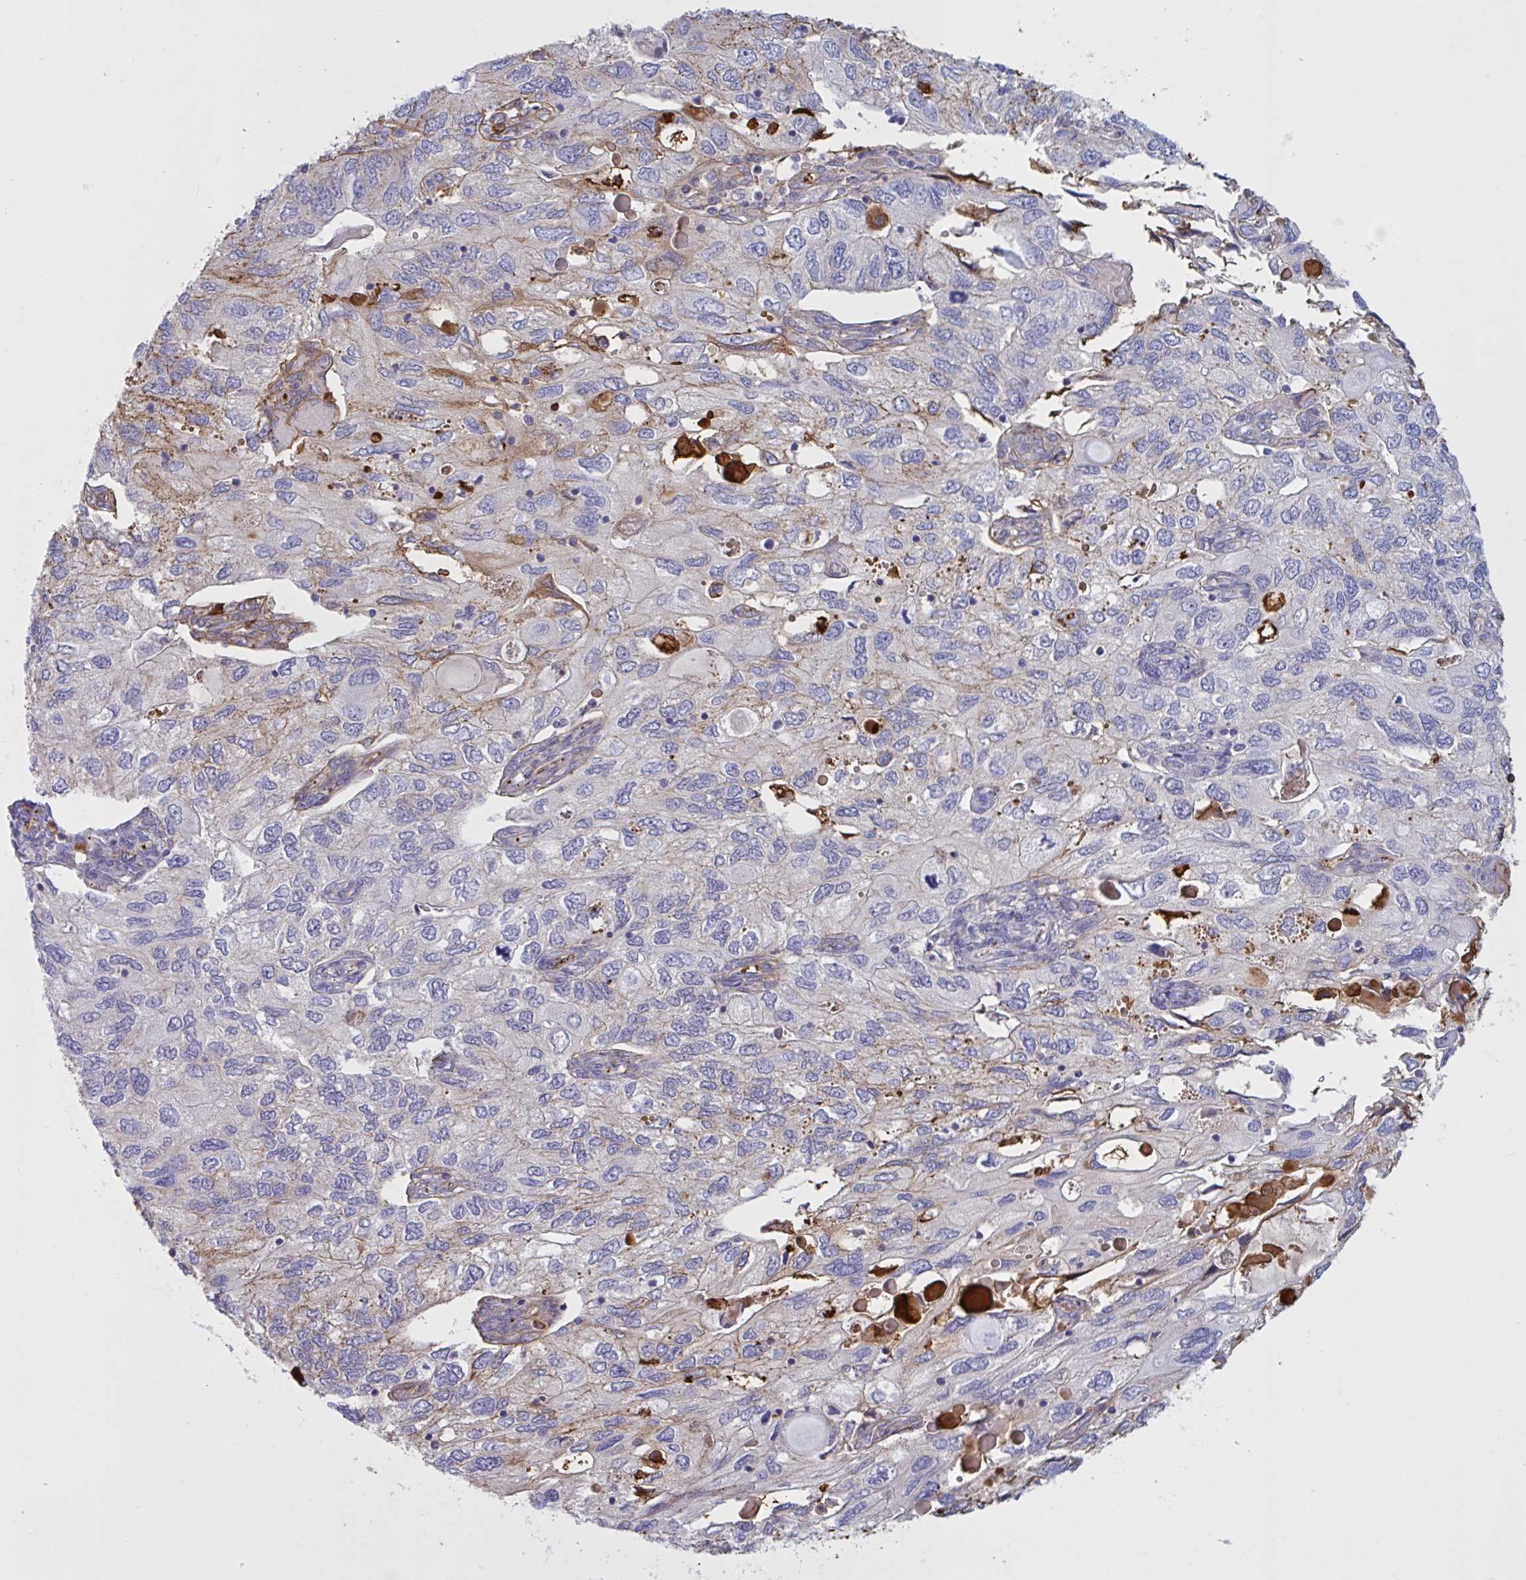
{"staining": {"intensity": "negative", "quantity": "none", "location": "none"}, "tissue": "endometrial cancer", "cell_type": "Tumor cells", "image_type": "cancer", "snomed": [{"axis": "morphology", "description": "Carcinoma, NOS"}, {"axis": "topography", "description": "Uterus"}], "caption": "A high-resolution image shows immunohistochemistry (IHC) staining of endometrial carcinoma, which exhibits no significant positivity in tumor cells.", "gene": "IL1R1", "patient": {"sex": "female", "age": 76}}